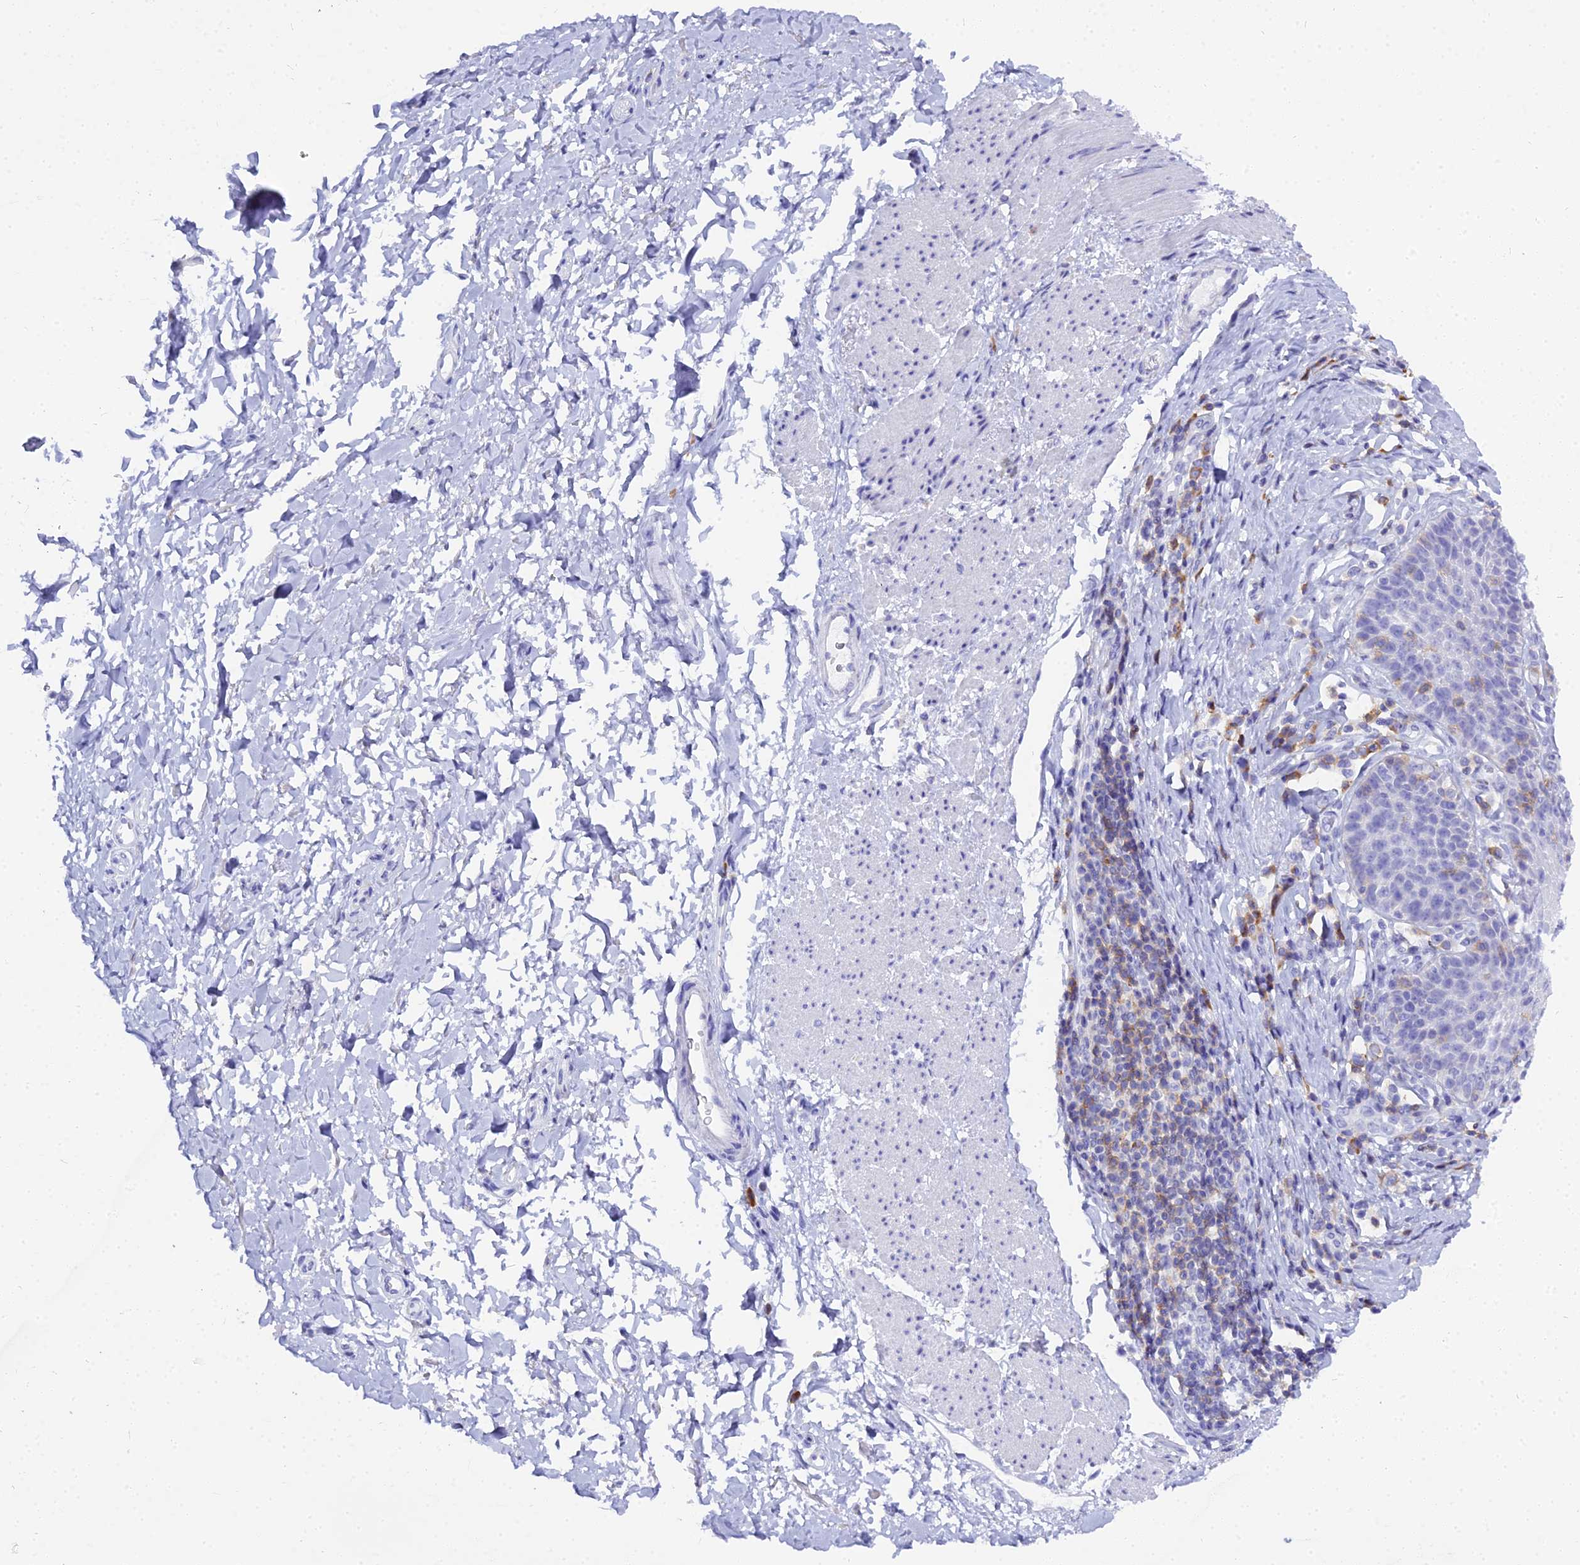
{"staining": {"intensity": "negative", "quantity": "none", "location": "none"}, "tissue": "esophagus", "cell_type": "Squamous epithelial cells", "image_type": "normal", "snomed": [{"axis": "morphology", "description": "Normal tissue, NOS"}, {"axis": "topography", "description": "Esophagus"}], "caption": "The immunohistochemistry image has no significant positivity in squamous epithelial cells of esophagus.", "gene": "CD5", "patient": {"sex": "female", "age": 61}}